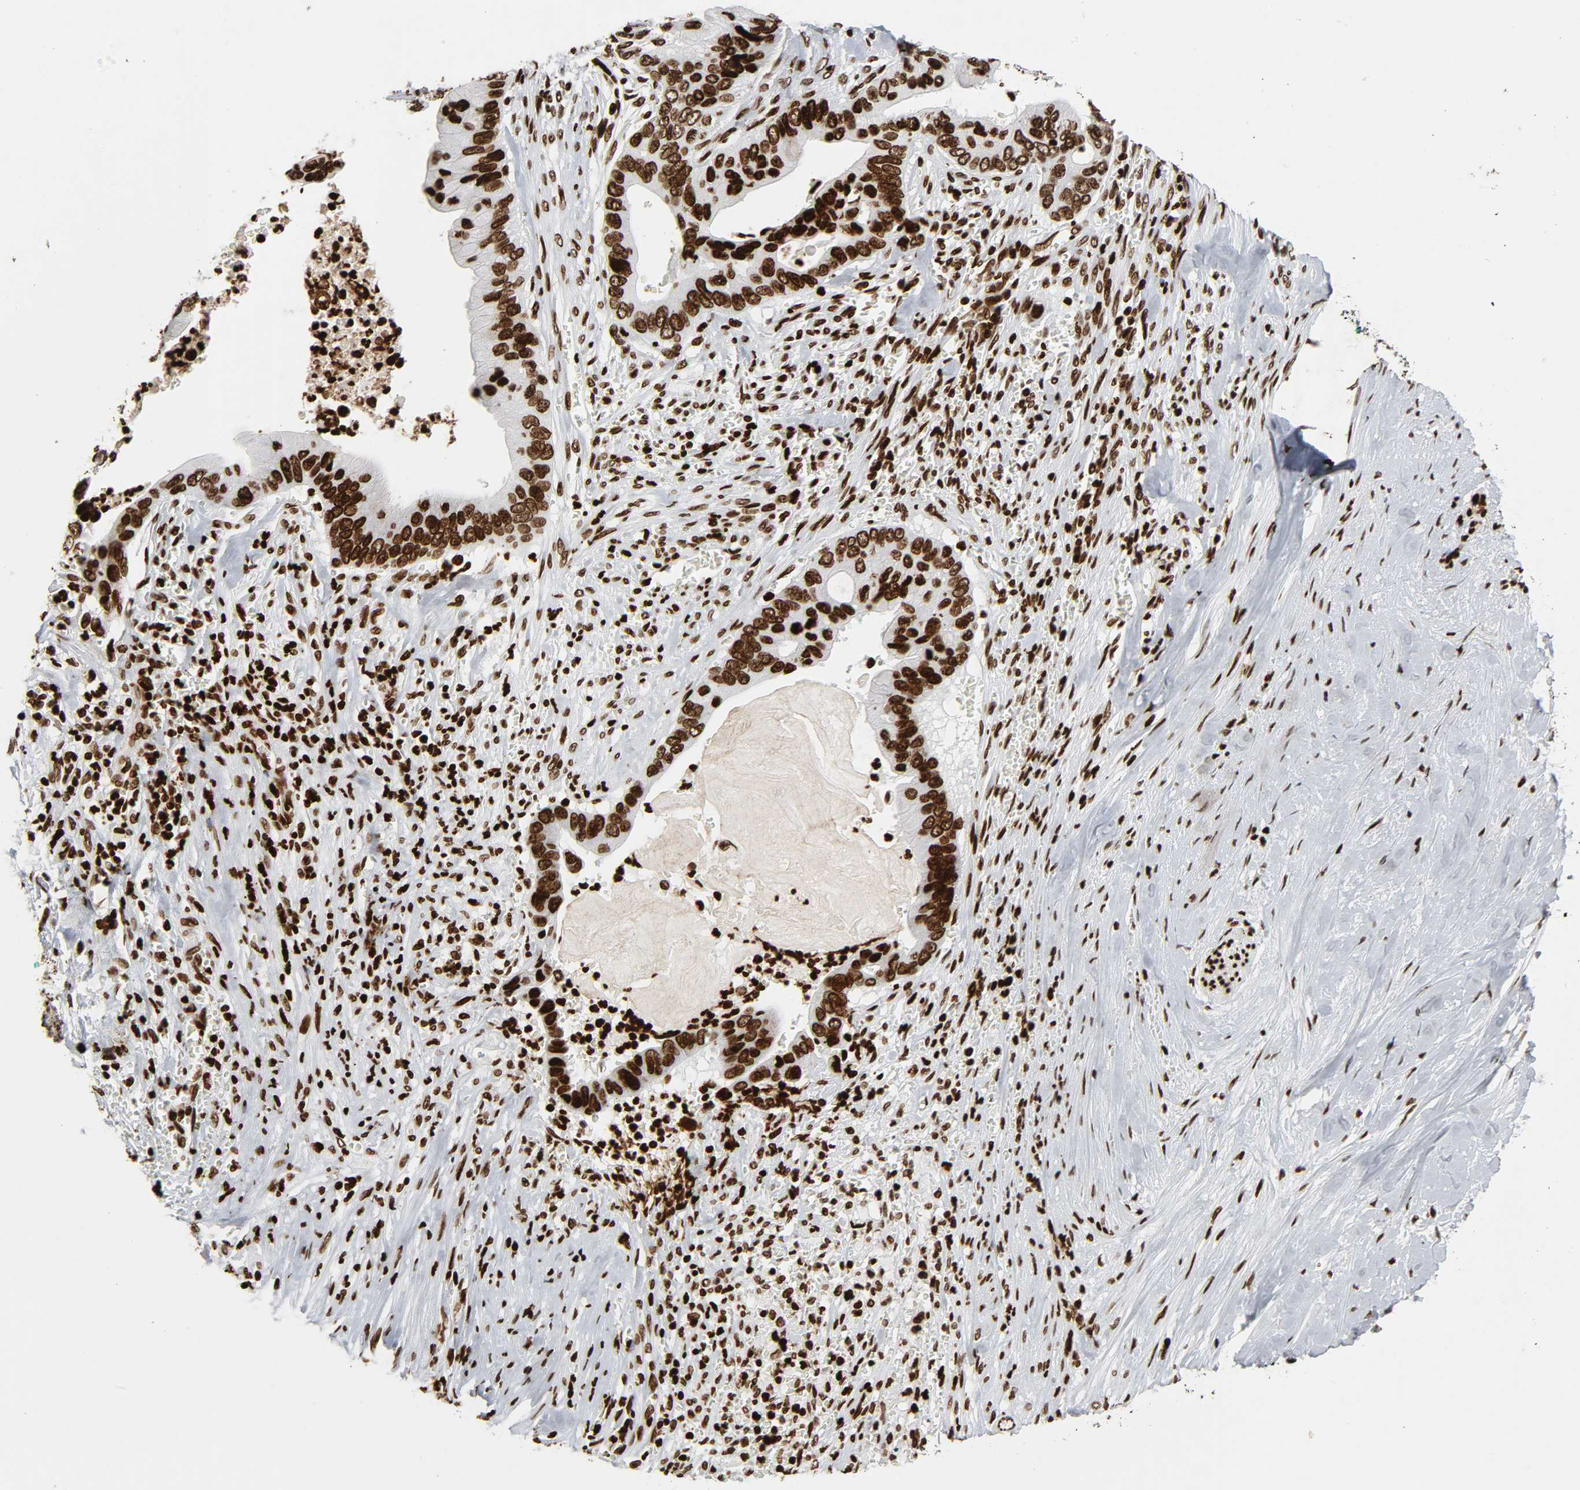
{"staining": {"intensity": "strong", "quantity": ">75%", "location": "nuclear"}, "tissue": "pancreatic cancer", "cell_type": "Tumor cells", "image_type": "cancer", "snomed": [{"axis": "morphology", "description": "Adenocarcinoma, NOS"}, {"axis": "topography", "description": "Pancreas"}], "caption": "Pancreatic adenocarcinoma tissue shows strong nuclear positivity in about >75% of tumor cells, visualized by immunohistochemistry. (Stains: DAB (3,3'-diaminobenzidine) in brown, nuclei in blue, Microscopy: brightfield microscopy at high magnification).", "gene": "RXRA", "patient": {"sex": "male", "age": 59}}